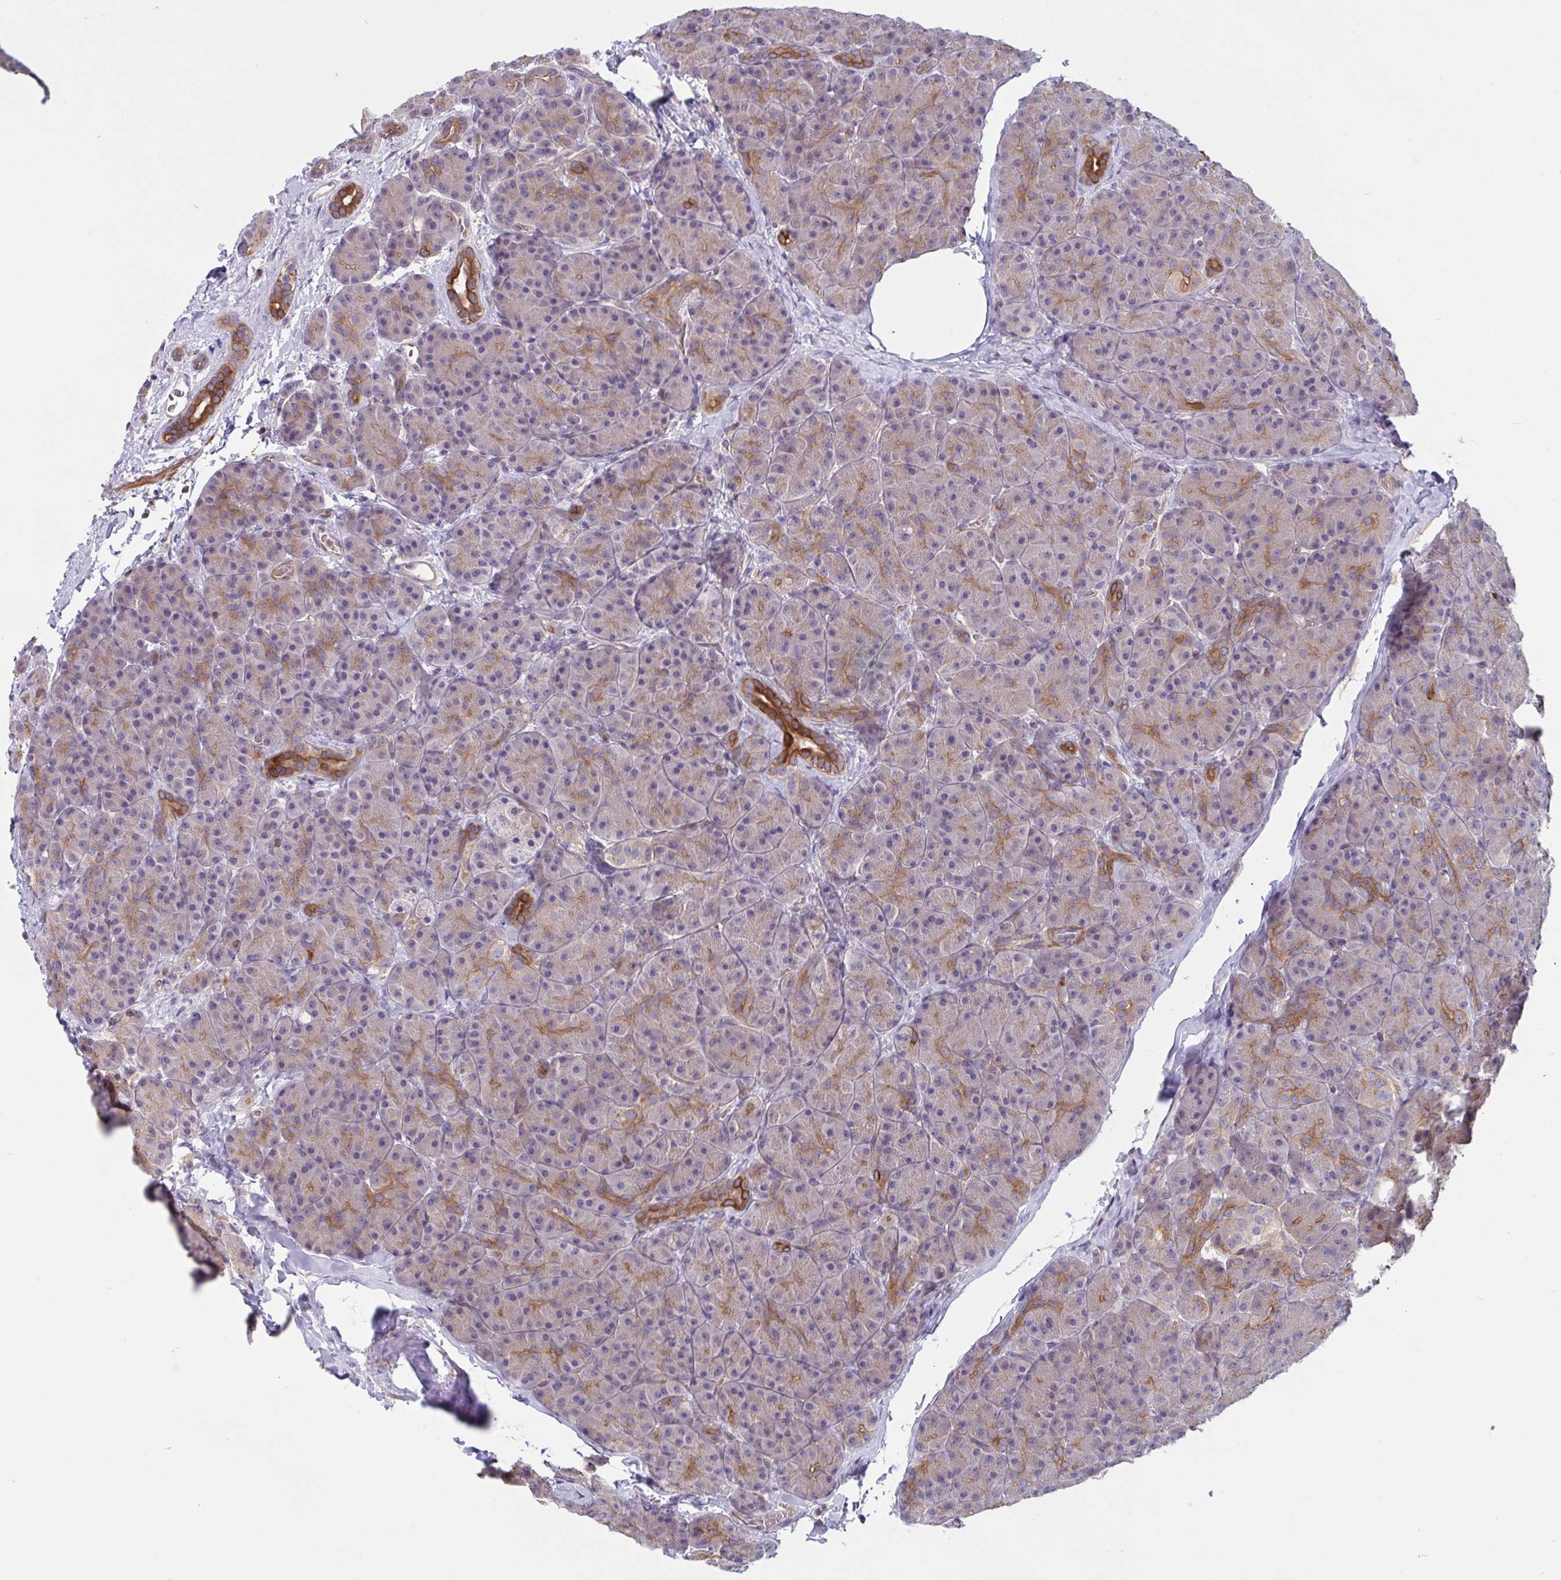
{"staining": {"intensity": "strong", "quantity": "<25%", "location": "cytoplasmic/membranous"}, "tissue": "pancreas", "cell_type": "Exocrine glandular cells", "image_type": "normal", "snomed": [{"axis": "morphology", "description": "Normal tissue, NOS"}, {"axis": "topography", "description": "Pancreas"}], "caption": "The image displays a brown stain indicating the presence of a protein in the cytoplasmic/membranous of exocrine glandular cells in pancreas.", "gene": "TANK", "patient": {"sex": "male", "age": 57}}